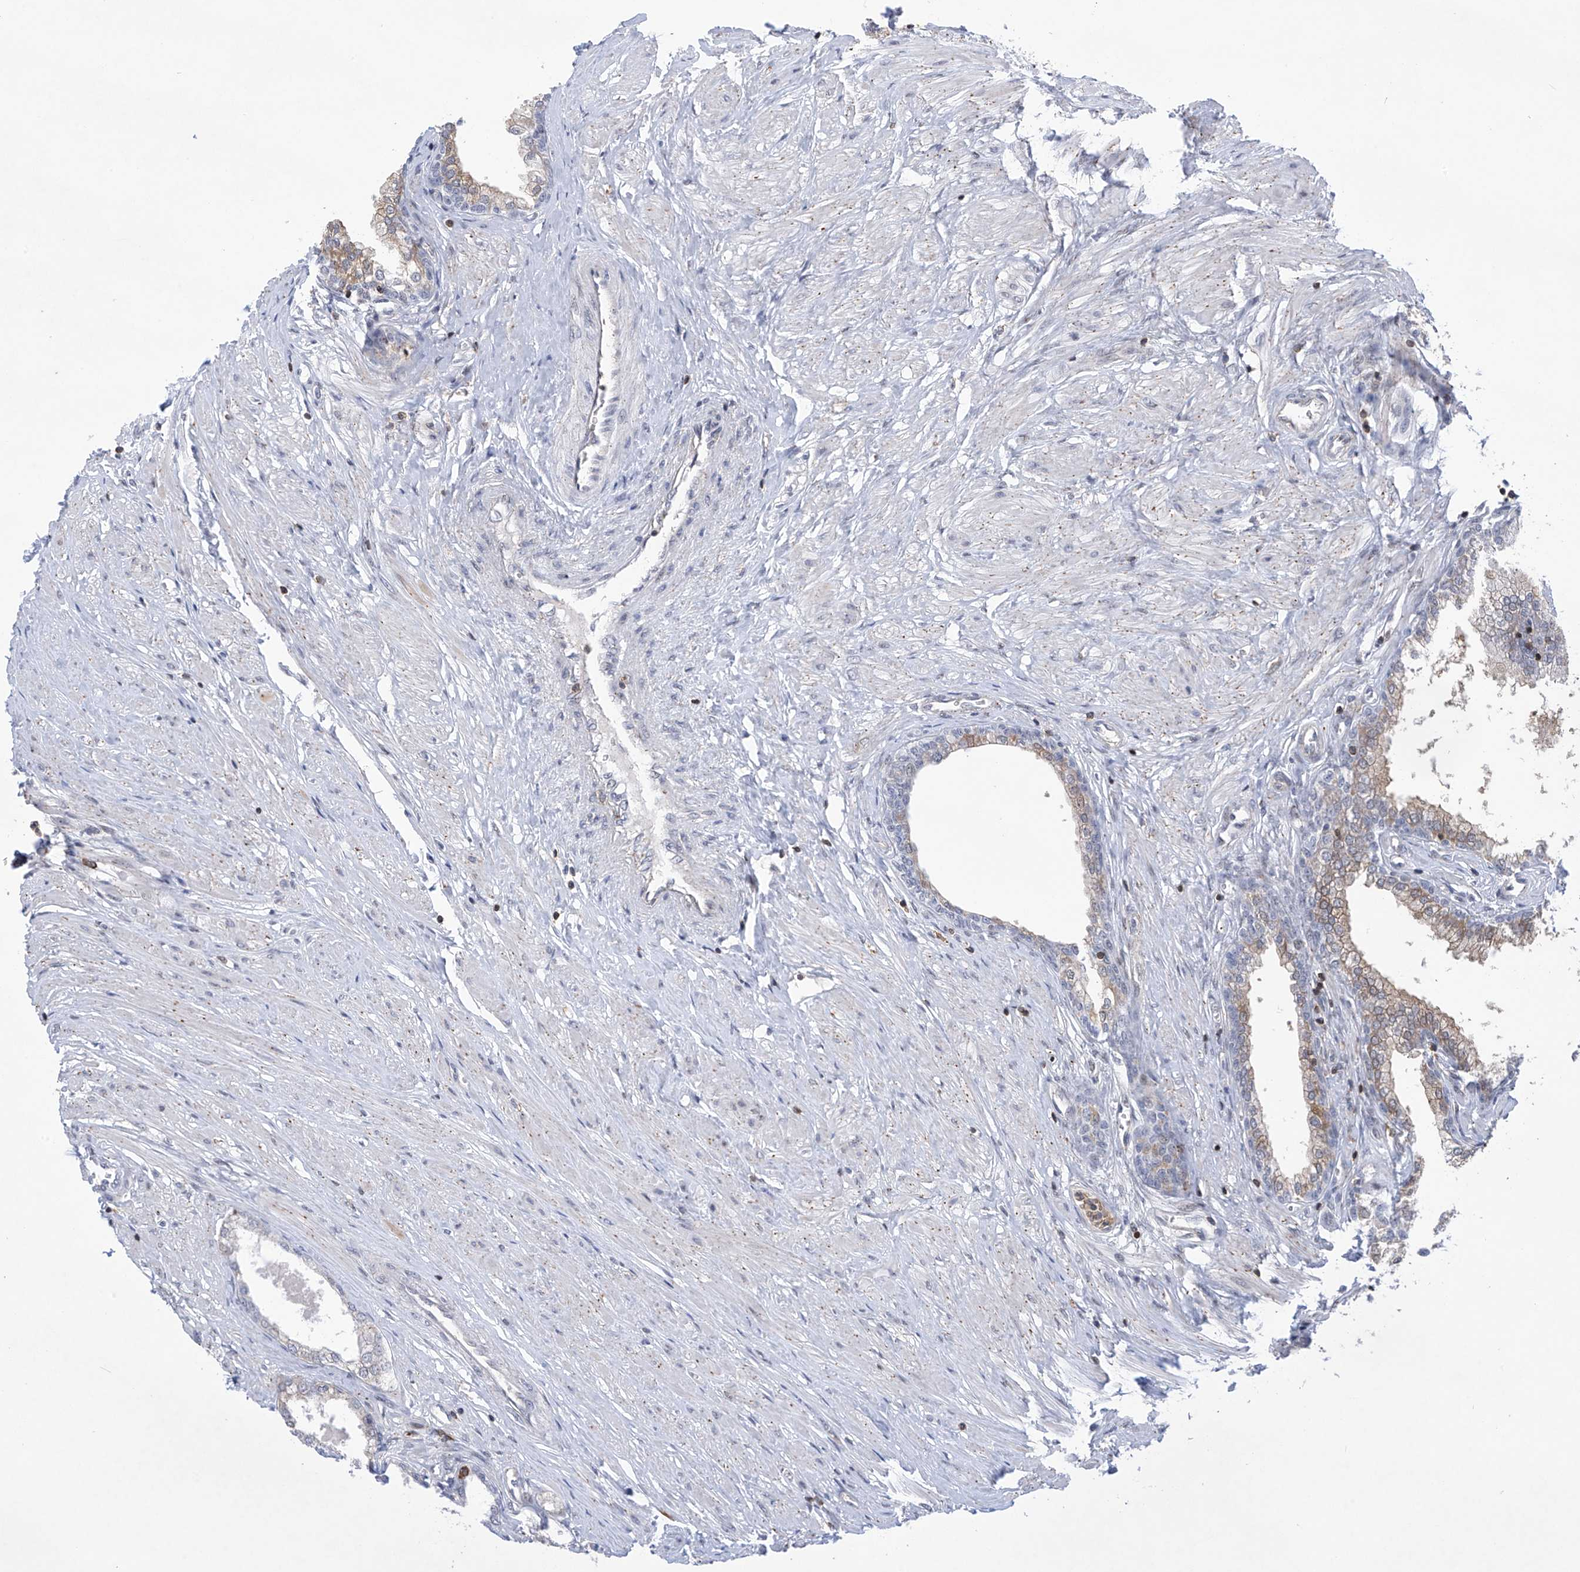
{"staining": {"intensity": "moderate", "quantity": "25%-75%", "location": "cytoplasmic/membranous"}, "tissue": "prostate", "cell_type": "Glandular cells", "image_type": "normal", "snomed": [{"axis": "morphology", "description": "Normal tissue, NOS"}, {"axis": "morphology", "description": "Urothelial carcinoma, Low grade"}, {"axis": "topography", "description": "Urinary bladder"}, {"axis": "topography", "description": "Prostate"}], "caption": "IHC of benign prostate displays medium levels of moderate cytoplasmic/membranous staining in approximately 25%-75% of glandular cells.", "gene": "MSL3", "patient": {"sex": "male", "age": 60}}